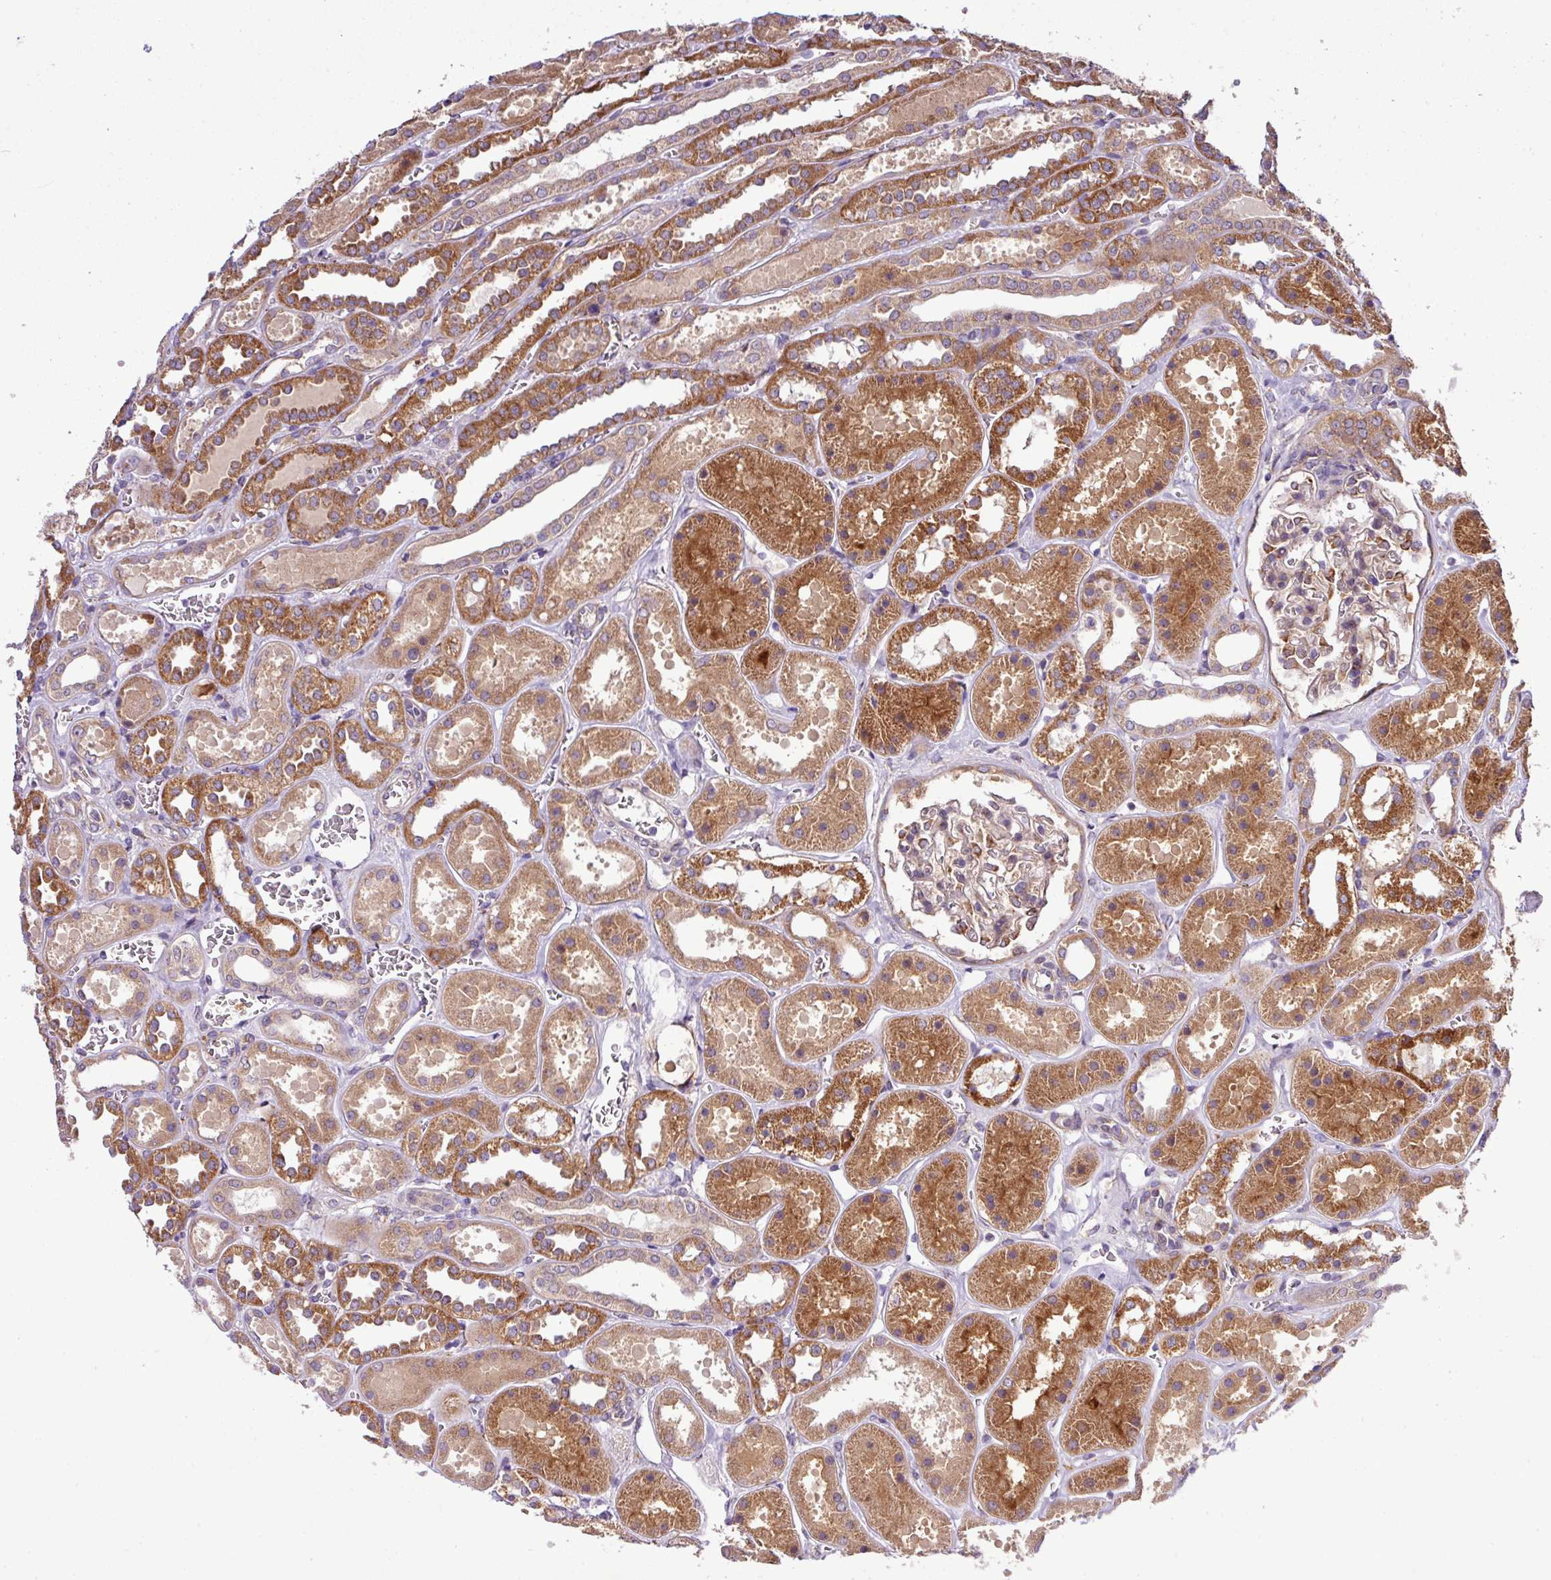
{"staining": {"intensity": "weak", "quantity": "25%-75%", "location": "cytoplasmic/membranous"}, "tissue": "kidney", "cell_type": "Cells in glomeruli", "image_type": "normal", "snomed": [{"axis": "morphology", "description": "Normal tissue, NOS"}, {"axis": "topography", "description": "Kidney"}], "caption": "Approximately 25%-75% of cells in glomeruli in normal kidney exhibit weak cytoplasmic/membranous protein positivity as visualized by brown immunohistochemical staining.", "gene": "TM2D2", "patient": {"sex": "female", "age": 41}}